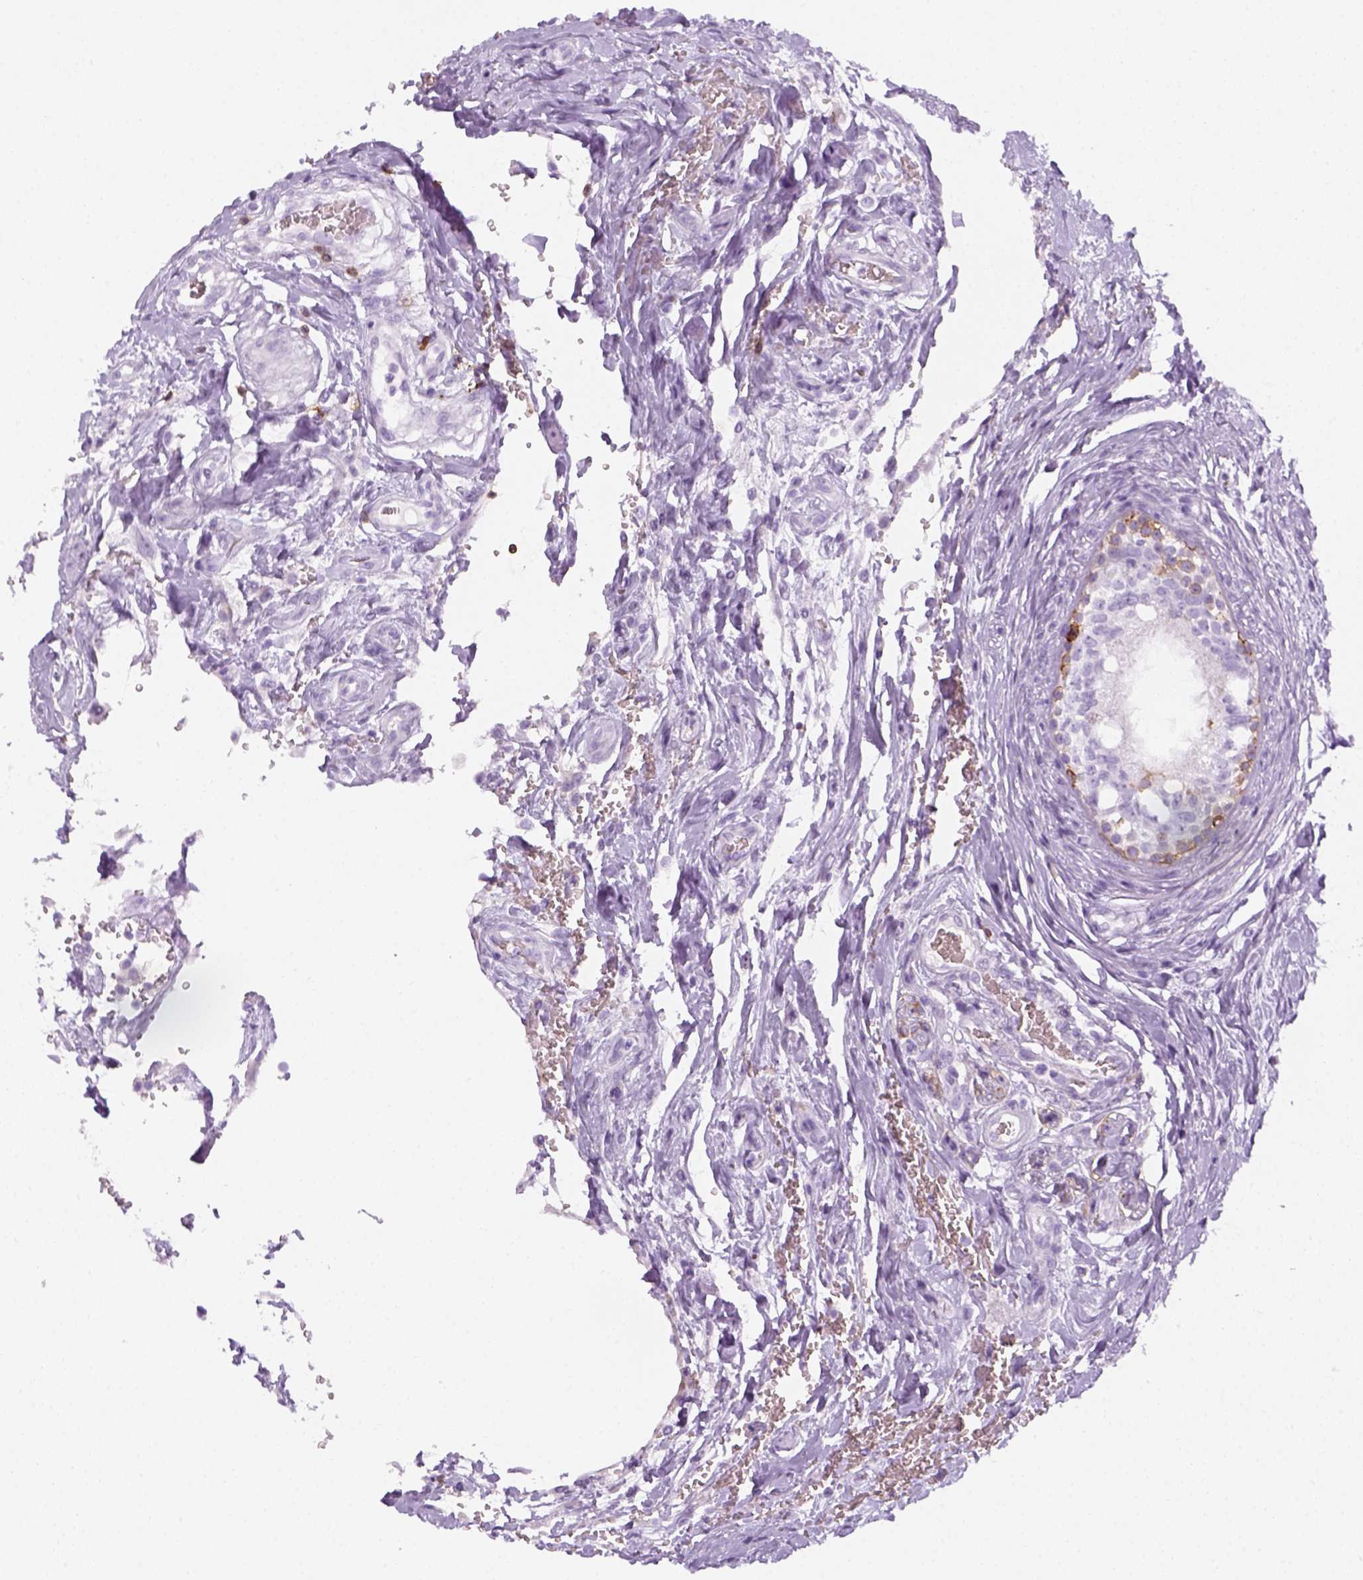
{"staining": {"intensity": "moderate", "quantity": "<25%", "location": "cytoplasmic/membranous"}, "tissue": "epididymis", "cell_type": "Glandular cells", "image_type": "normal", "snomed": [{"axis": "morphology", "description": "Normal tissue, NOS"}, {"axis": "topography", "description": "Epididymis"}], "caption": "Immunohistochemistry (DAB) staining of normal human epididymis displays moderate cytoplasmic/membranous protein expression in about <25% of glandular cells. (DAB (3,3'-diaminobenzidine) = brown stain, brightfield microscopy at high magnification).", "gene": "AQP3", "patient": {"sex": "male", "age": 59}}